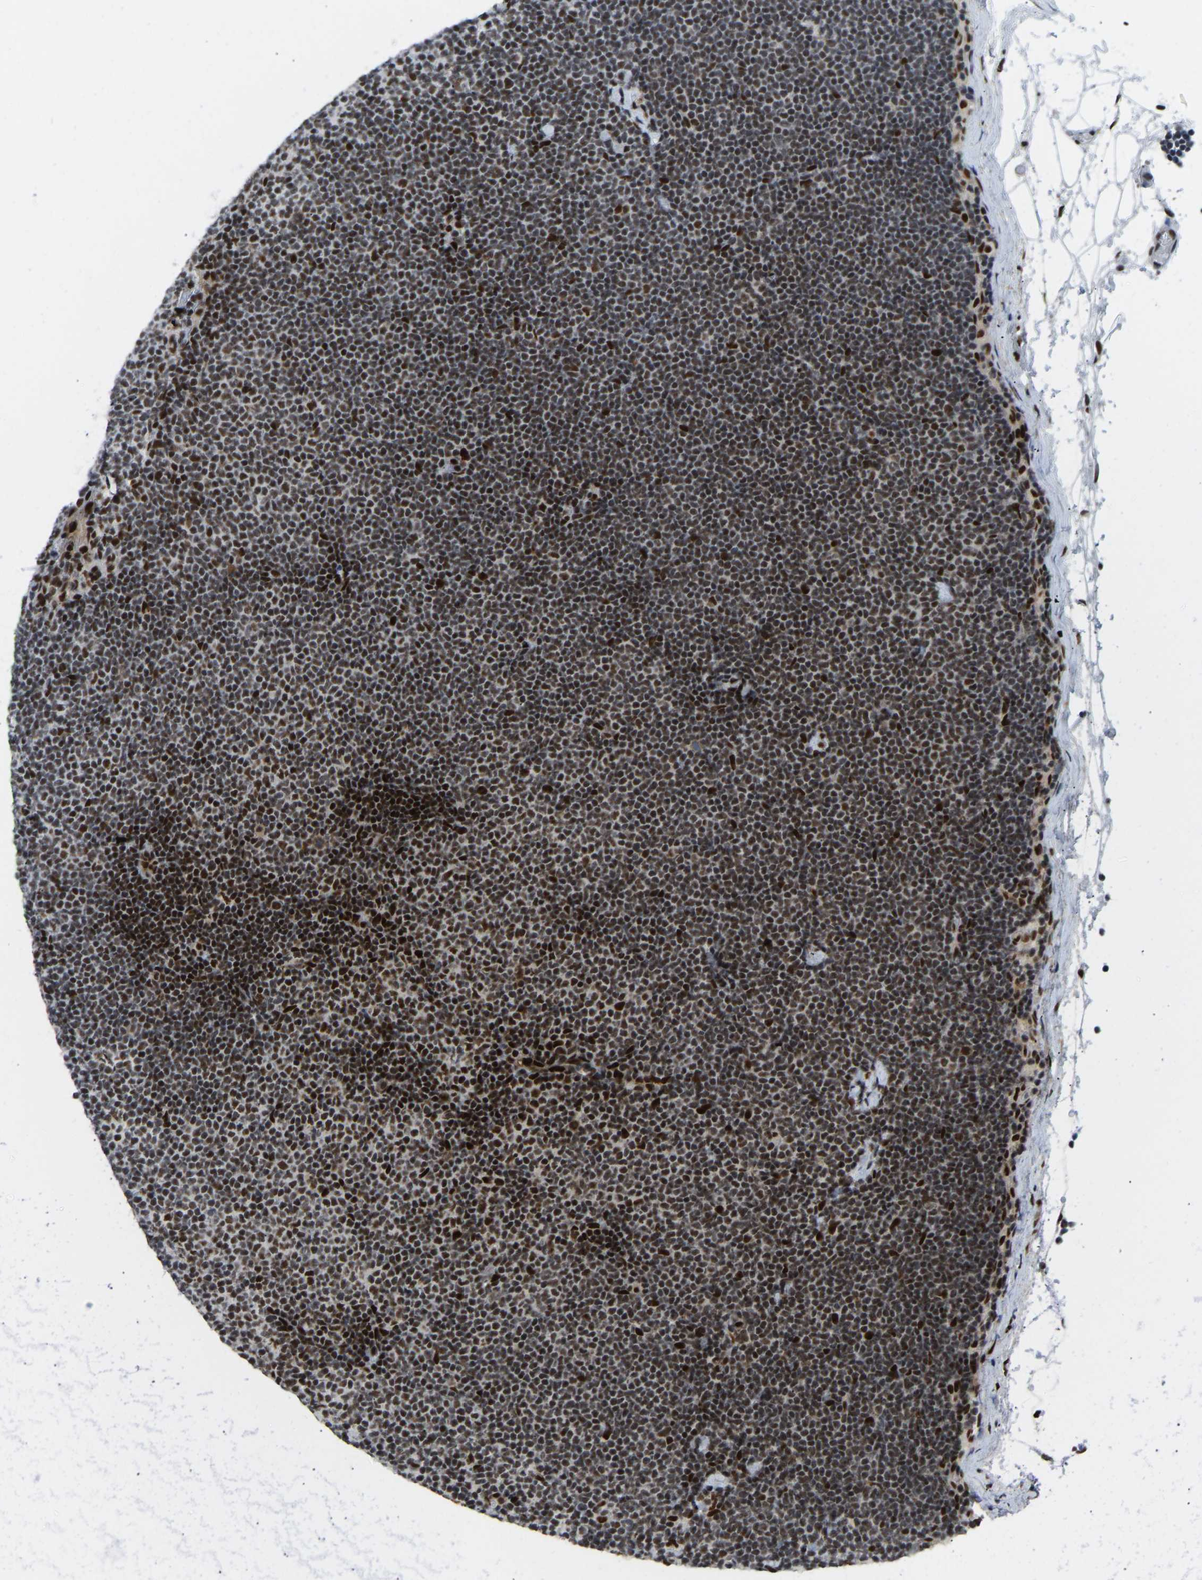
{"staining": {"intensity": "strong", "quantity": ">75%", "location": "nuclear"}, "tissue": "lymphoma", "cell_type": "Tumor cells", "image_type": "cancer", "snomed": [{"axis": "morphology", "description": "Malignant lymphoma, non-Hodgkin's type, Low grade"}, {"axis": "topography", "description": "Lymph node"}], "caption": "This is an image of immunohistochemistry (IHC) staining of malignant lymphoma, non-Hodgkin's type (low-grade), which shows strong staining in the nuclear of tumor cells.", "gene": "FOXK1", "patient": {"sex": "female", "age": 53}}